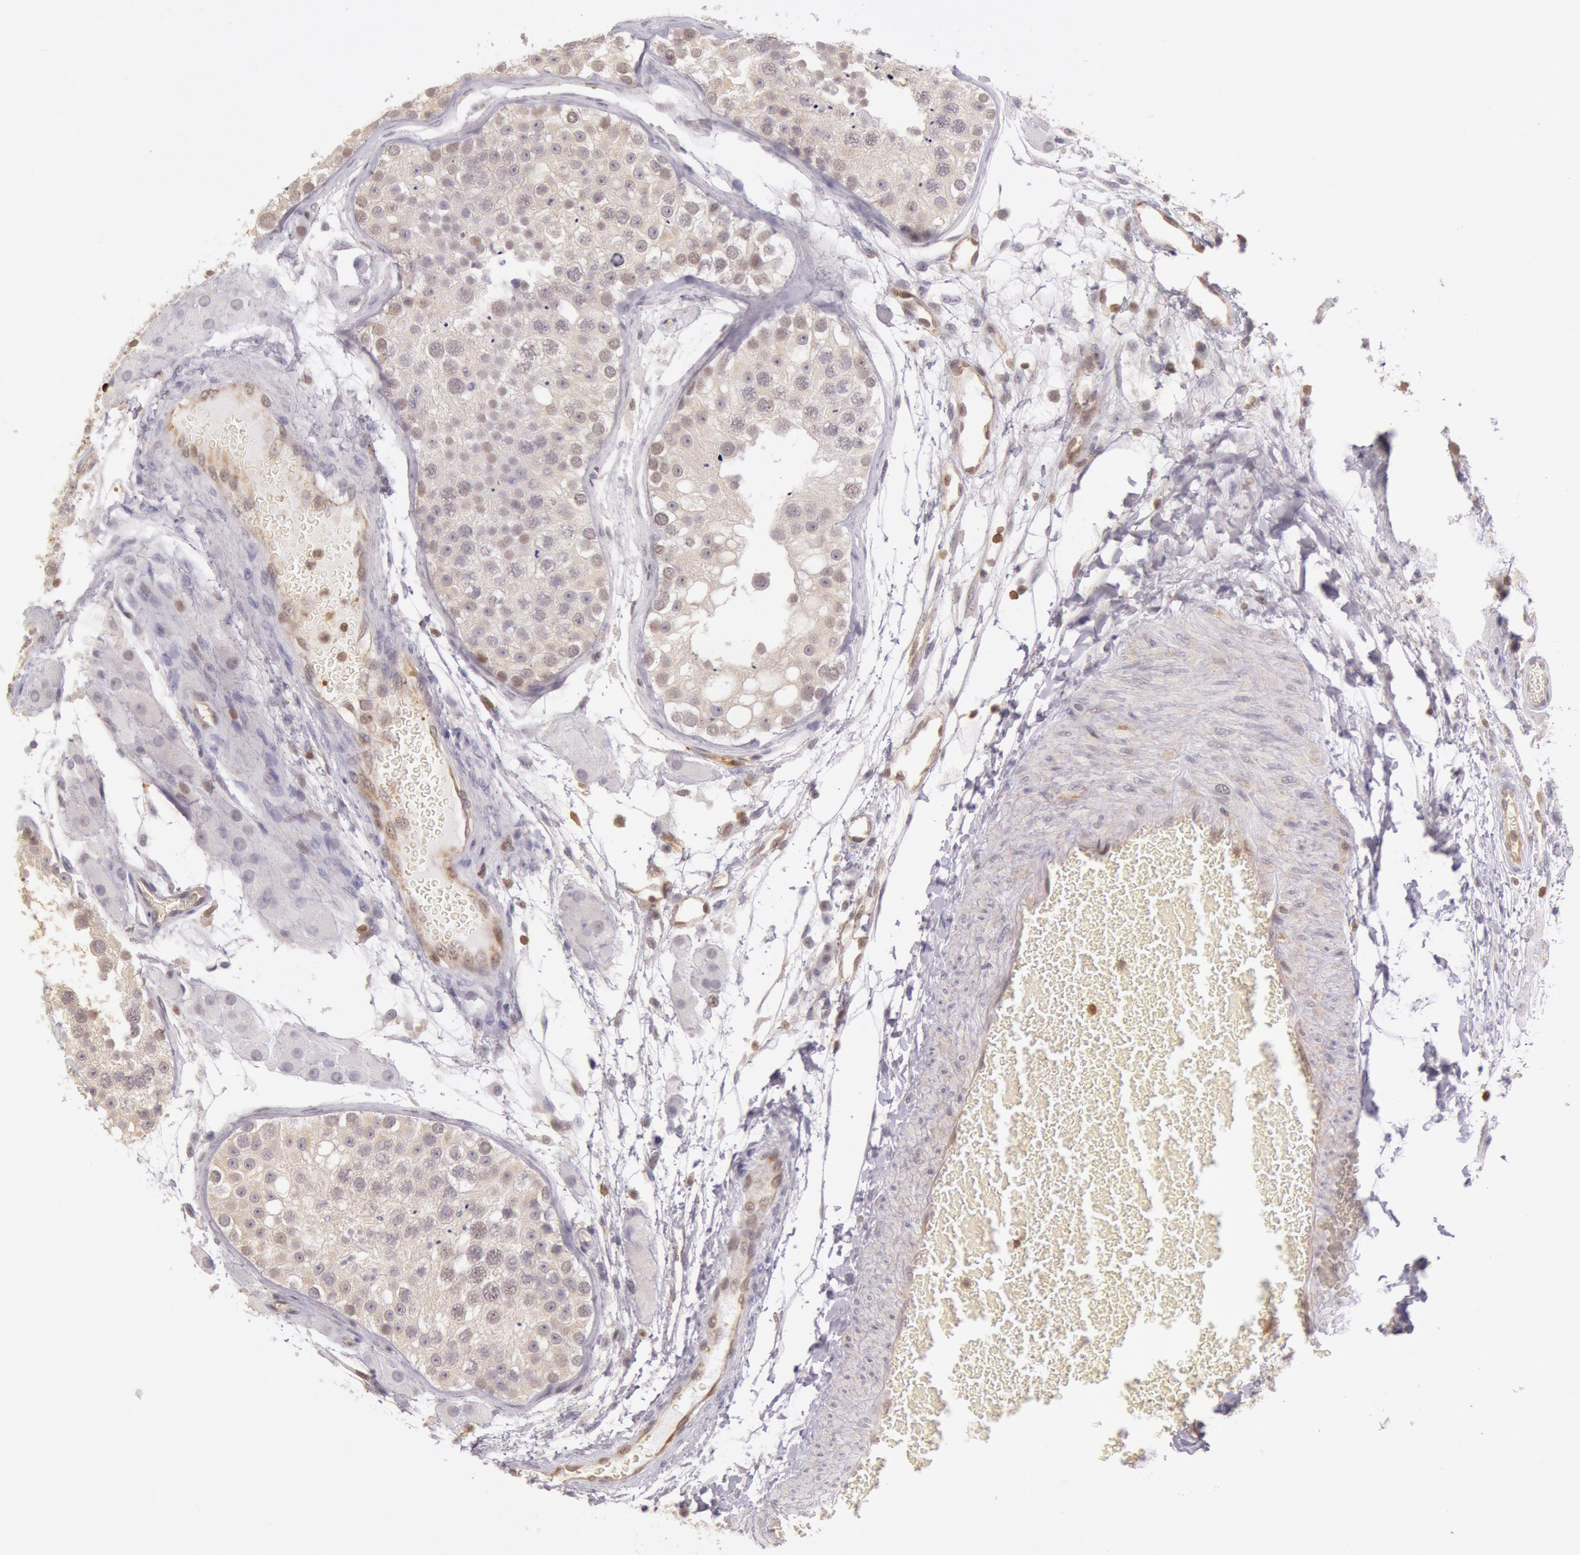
{"staining": {"intensity": "weak", "quantity": "25%-75%", "location": "cytoplasmic/membranous,nuclear"}, "tissue": "testis", "cell_type": "Cells in seminiferous ducts", "image_type": "normal", "snomed": [{"axis": "morphology", "description": "Normal tissue, NOS"}, {"axis": "topography", "description": "Testis"}], "caption": "The micrograph demonstrates immunohistochemical staining of normal testis. There is weak cytoplasmic/membranous,nuclear expression is present in about 25%-75% of cells in seminiferous ducts.", "gene": "HIF1A", "patient": {"sex": "male", "age": 26}}